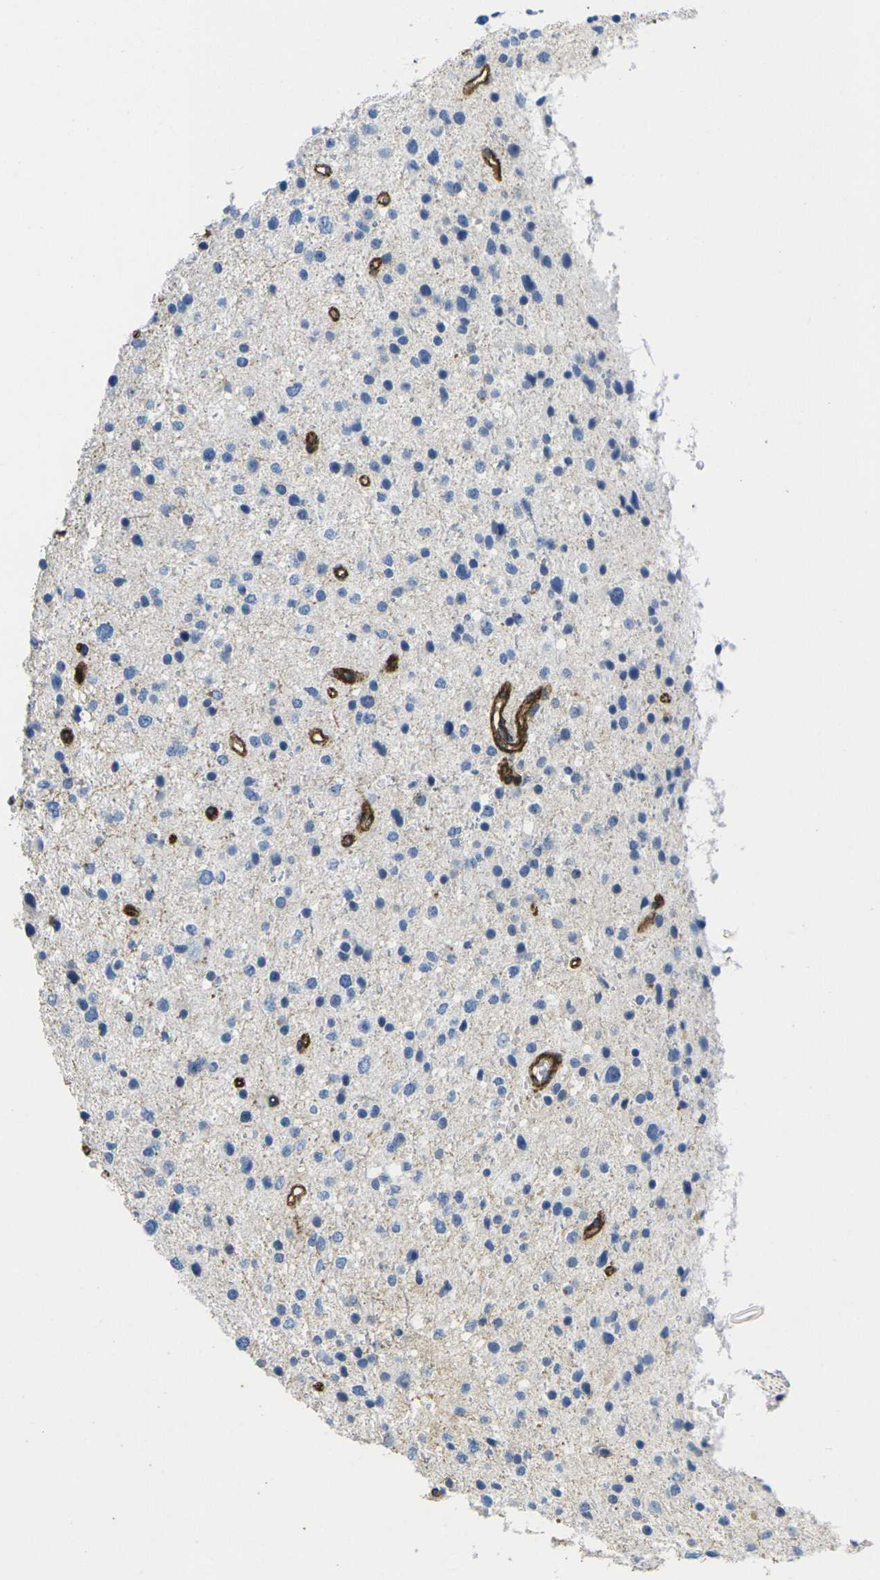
{"staining": {"intensity": "negative", "quantity": "none", "location": "none"}, "tissue": "glioma", "cell_type": "Tumor cells", "image_type": "cancer", "snomed": [{"axis": "morphology", "description": "Glioma, malignant, Low grade"}, {"axis": "topography", "description": "Brain"}], "caption": "Glioma was stained to show a protein in brown. There is no significant positivity in tumor cells. (DAB (3,3'-diaminobenzidine) IHC visualized using brightfield microscopy, high magnification).", "gene": "IQGAP1", "patient": {"sex": "female", "age": 37}}